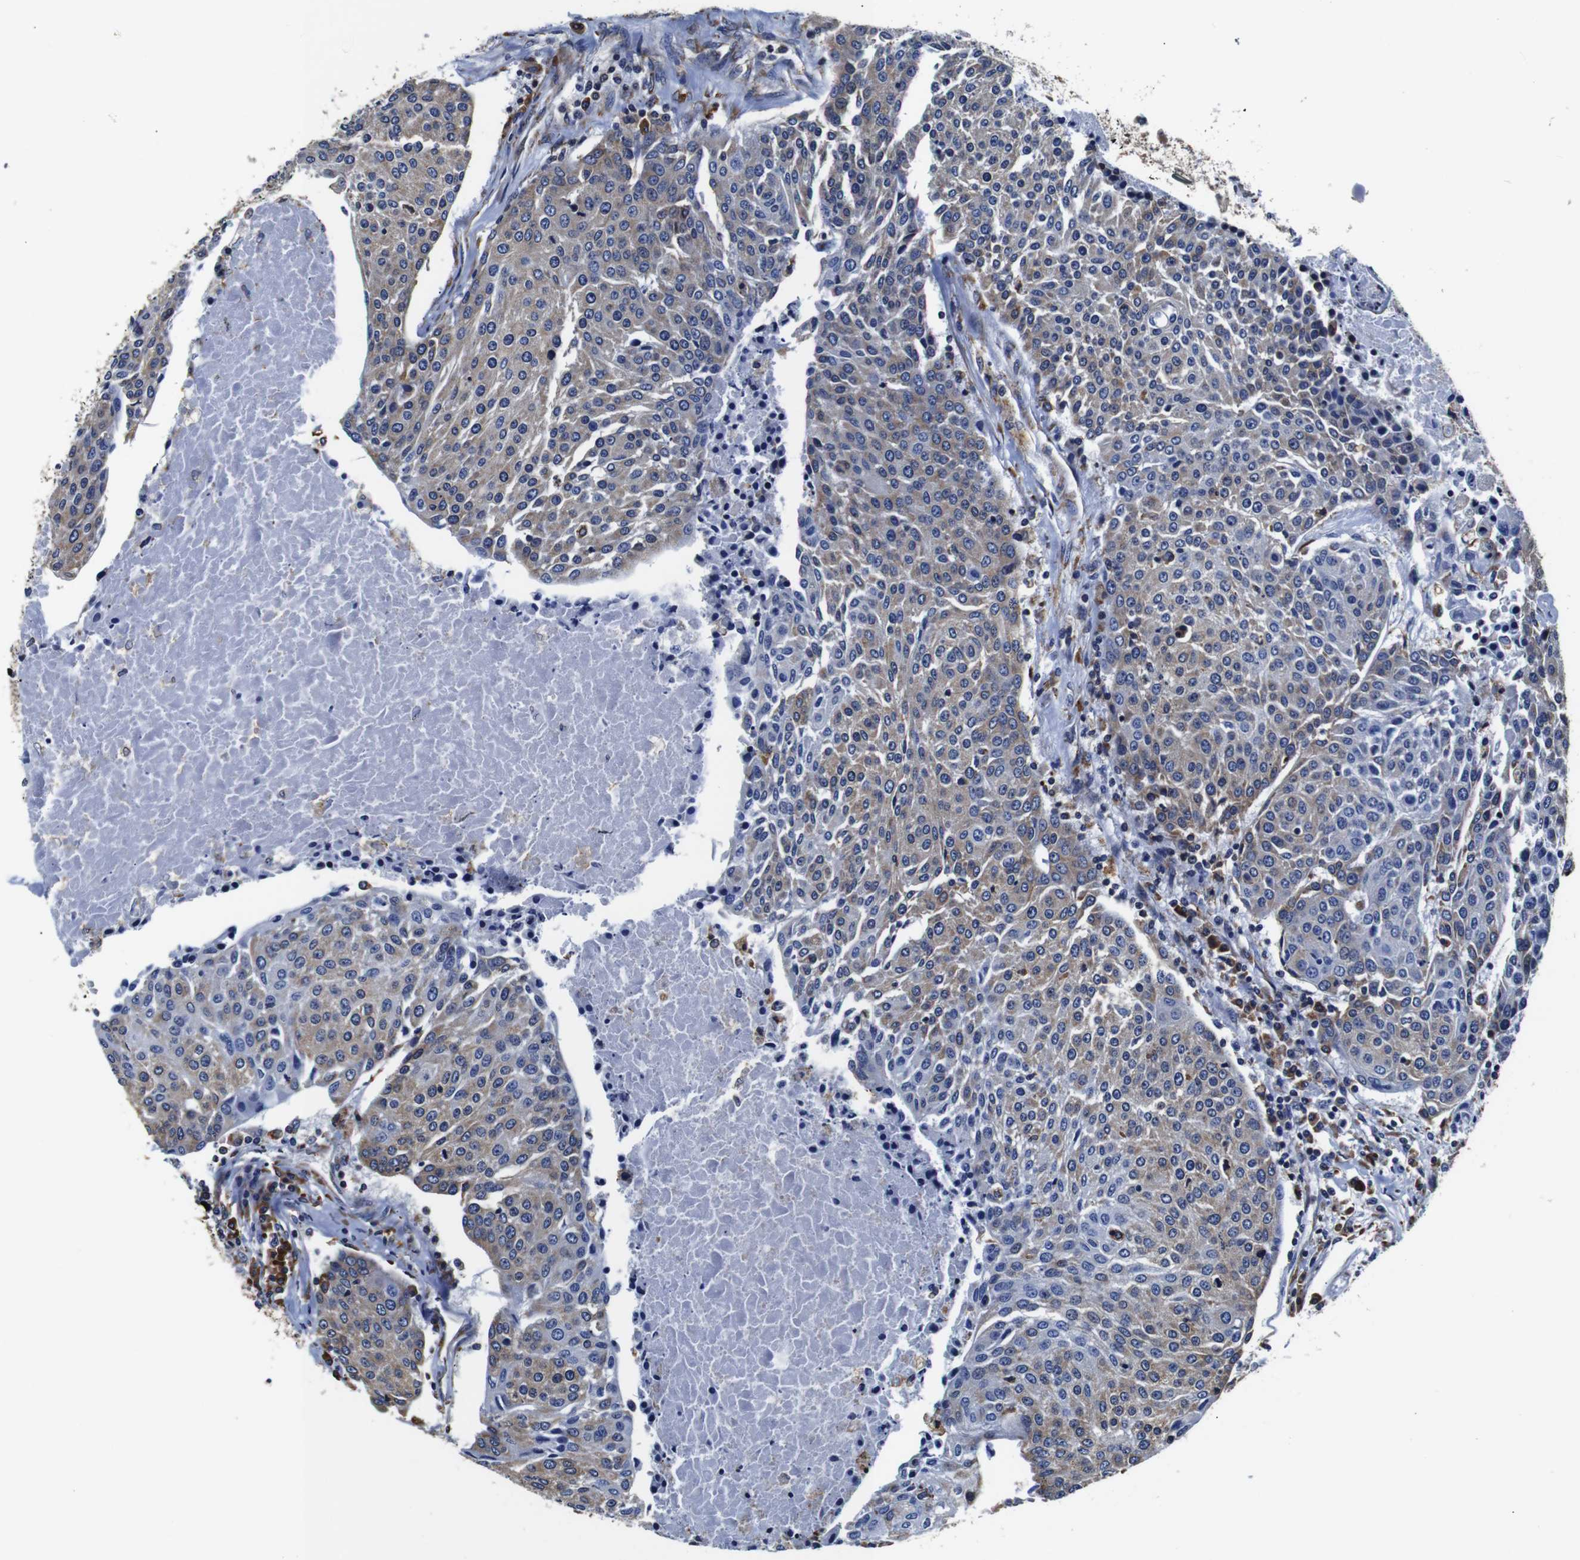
{"staining": {"intensity": "moderate", "quantity": "<25%", "location": "cytoplasmic/membranous"}, "tissue": "urothelial cancer", "cell_type": "Tumor cells", "image_type": "cancer", "snomed": [{"axis": "morphology", "description": "Urothelial carcinoma, High grade"}, {"axis": "topography", "description": "Urinary bladder"}], "caption": "A brown stain highlights moderate cytoplasmic/membranous positivity of a protein in human high-grade urothelial carcinoma tumor cells.", "gene": "PPIB", "patient": {"sex": "female", "age": 85}}